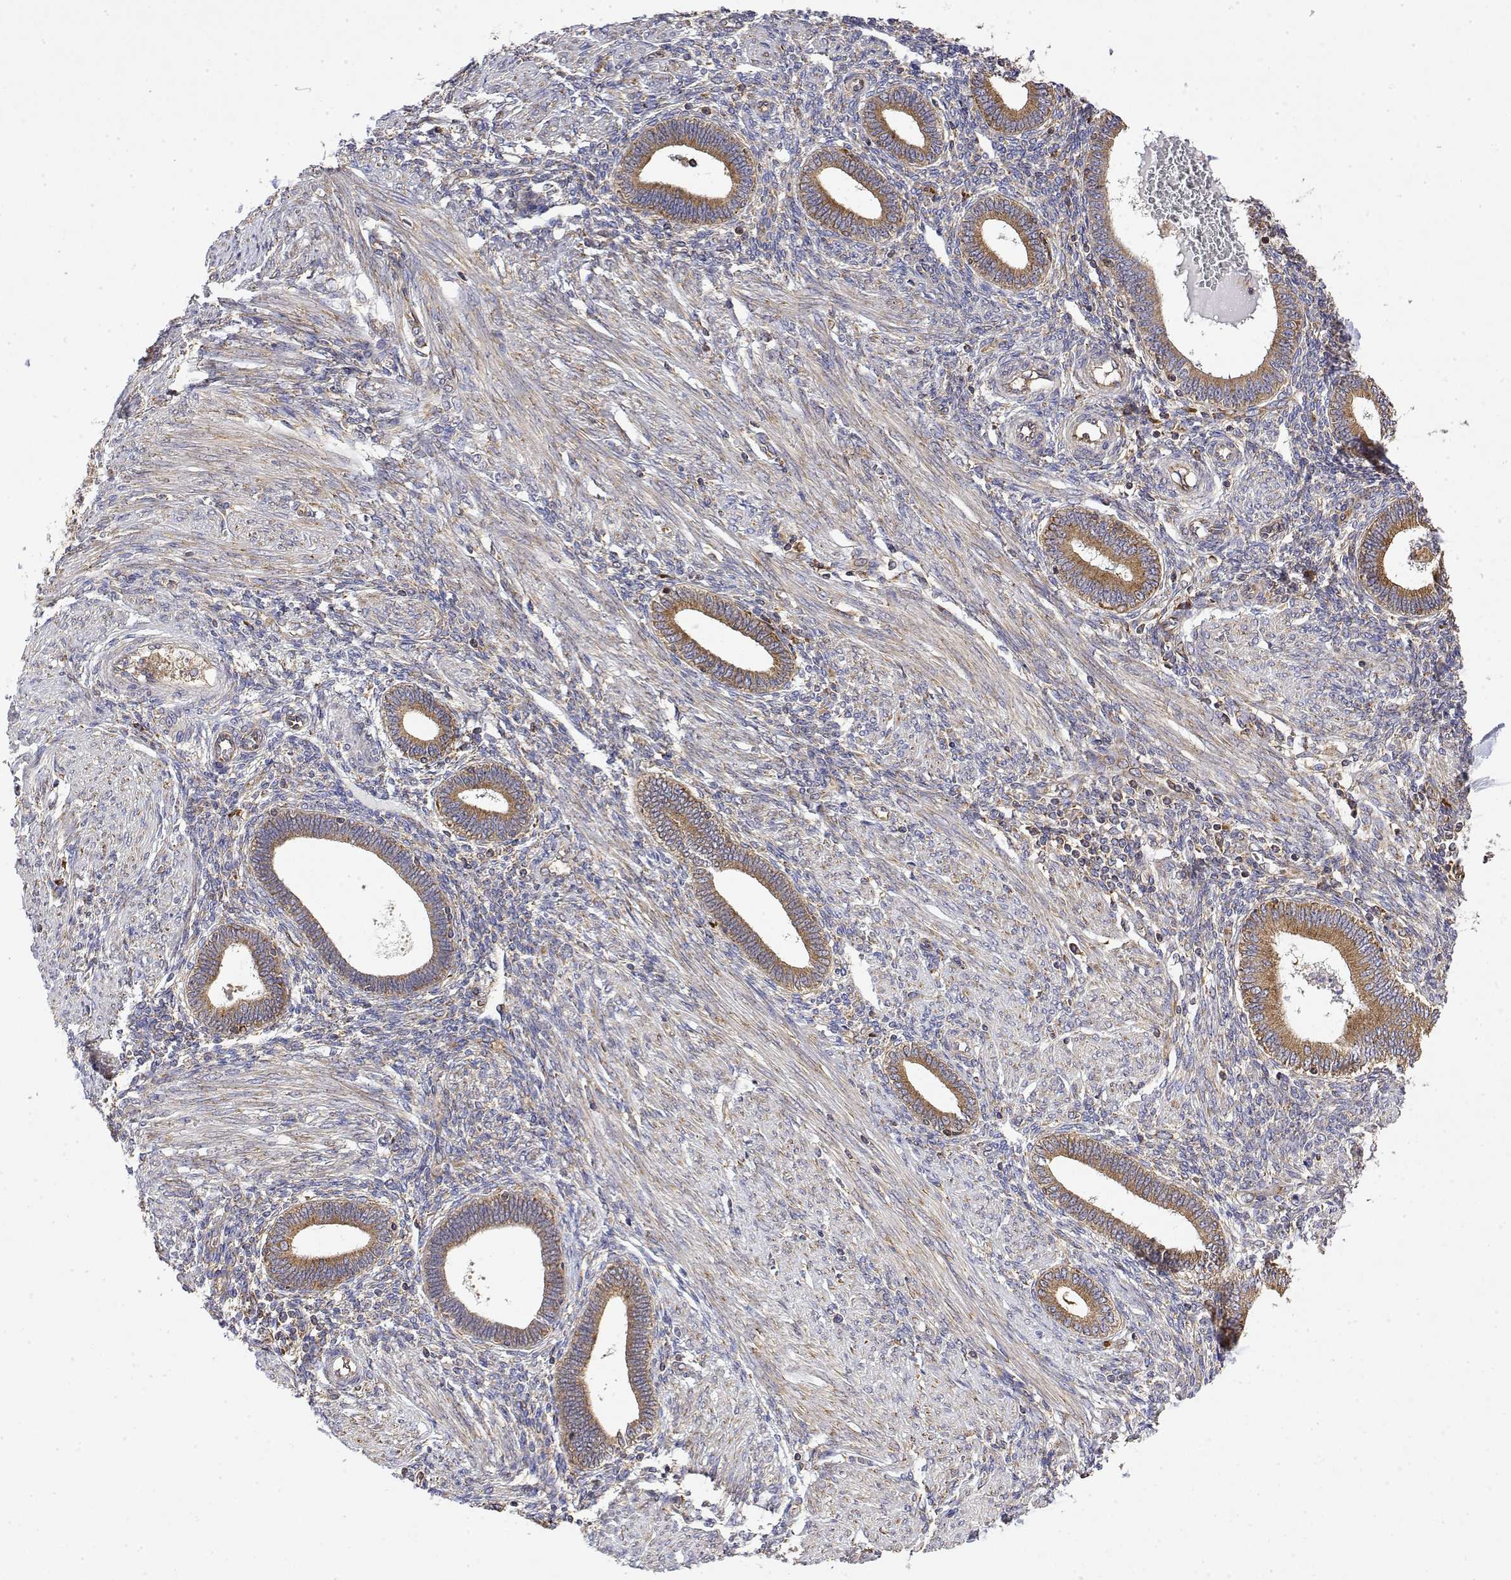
{"staining": {"intensity": "moderate", "quantity": "<25%", "location": "cytoplasmic/membranous"}, "tissue": "endometrium", "cell_type": "Cells in endometrial stroma", "image_type": "normal", "snomed": [{"axis": "morphology", "description": "Normal tissue, NOS"}, {"axis": "topography", "description": "Endometrium"}], "caption": "Moderate cytoplasmic/membranous protein positivity is seen in about <25% of cells in endometrial stroma in endometrium.", "gene": "EEF1G", "patient": {"sex": "female", "age": 42}}